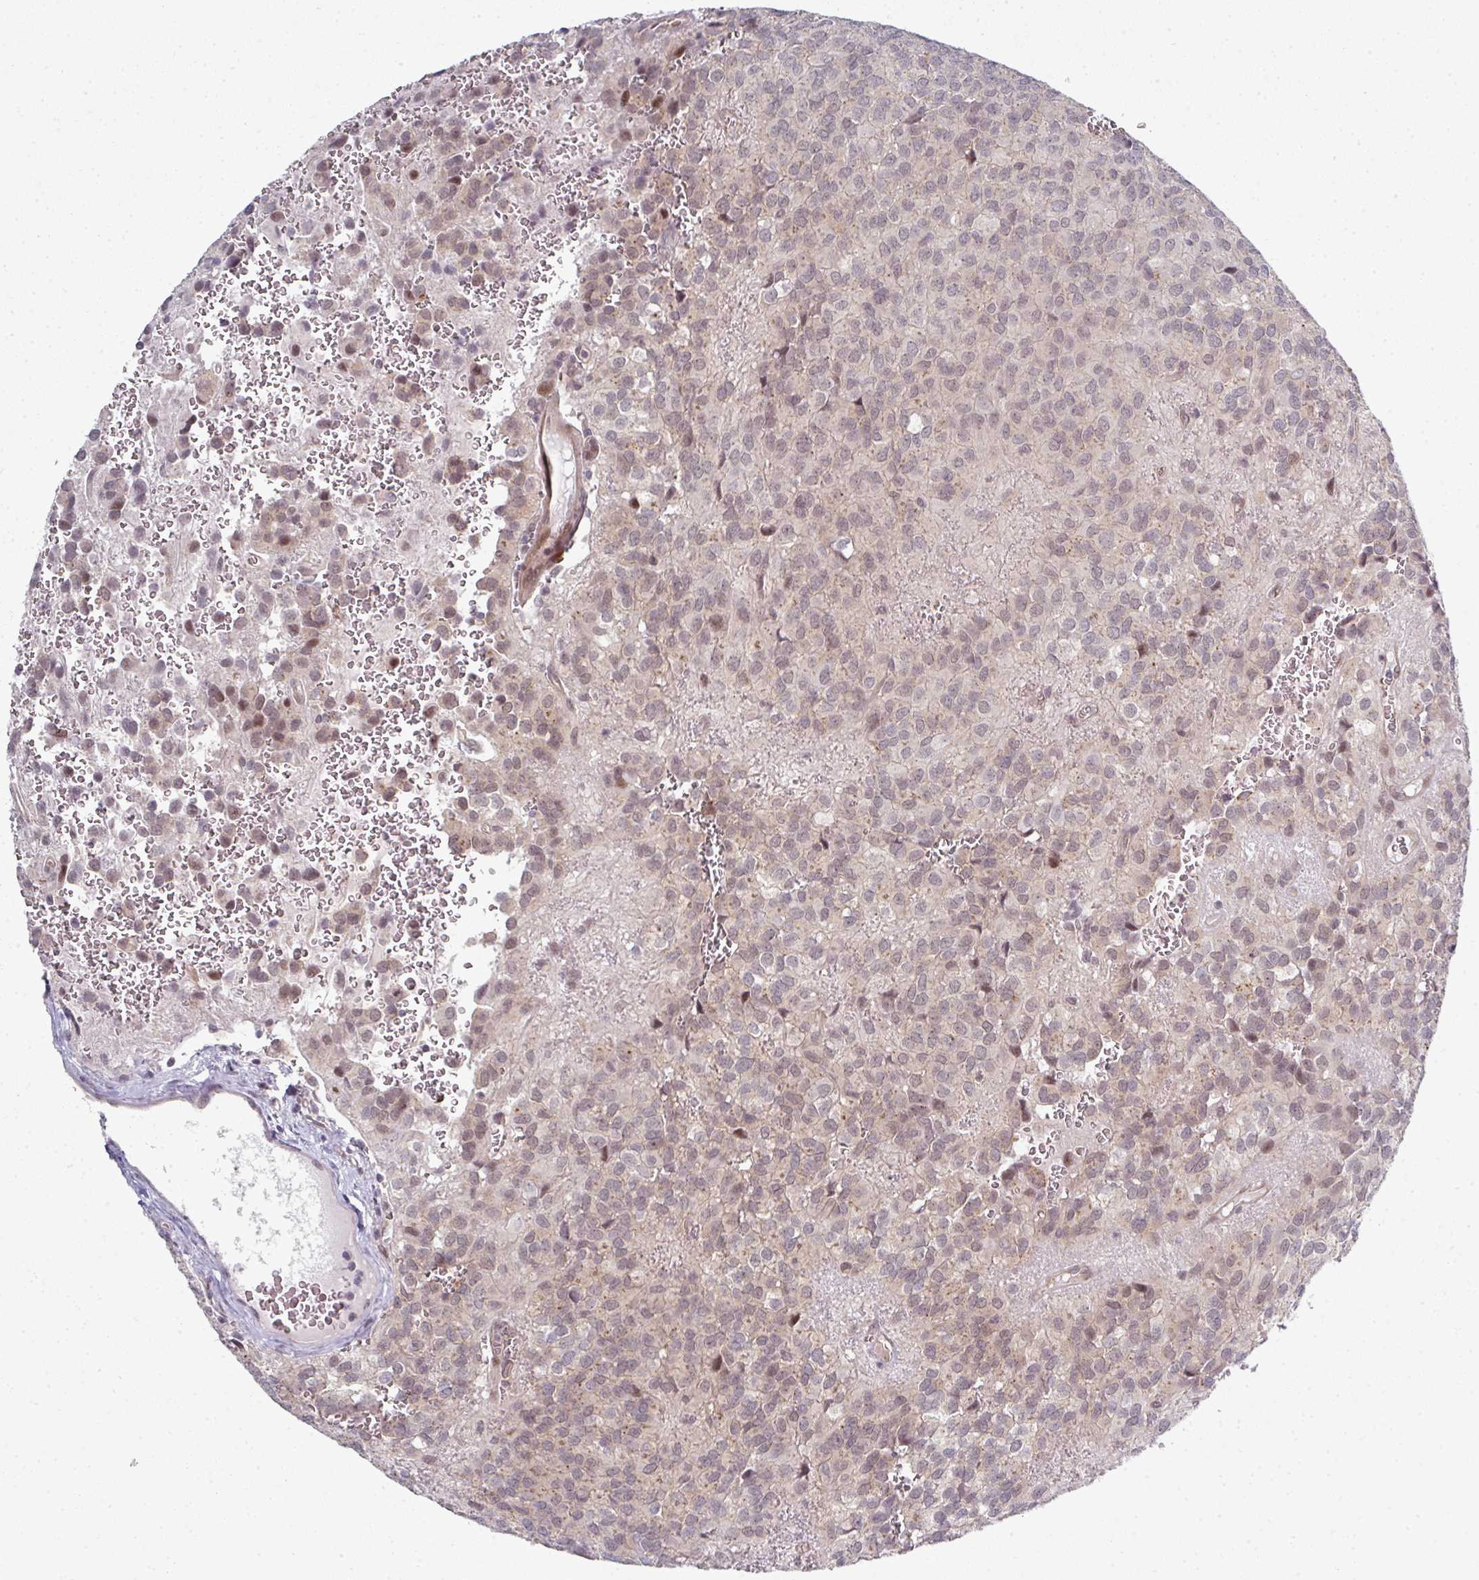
{"staining": {"intensity": "weak", "quantity": "25%-75%", "location": "nuclear"}, "tissue": "glioma", "cell_type": "Tumor cells", "image_type": "cancer", "snomed": [{"axis": "morphology", "description": "Glioma, malignant, Low grade"}, {"axis": "topography", "description": "Brain"}], "caption": "IHC (DAB) staining of human malignant low-grade glioma shows weak nuclear protein expression in about 25%-75% of tumor cells.", "gene": "TMCC1", "patient": {"sex": "male", "age": 56}}